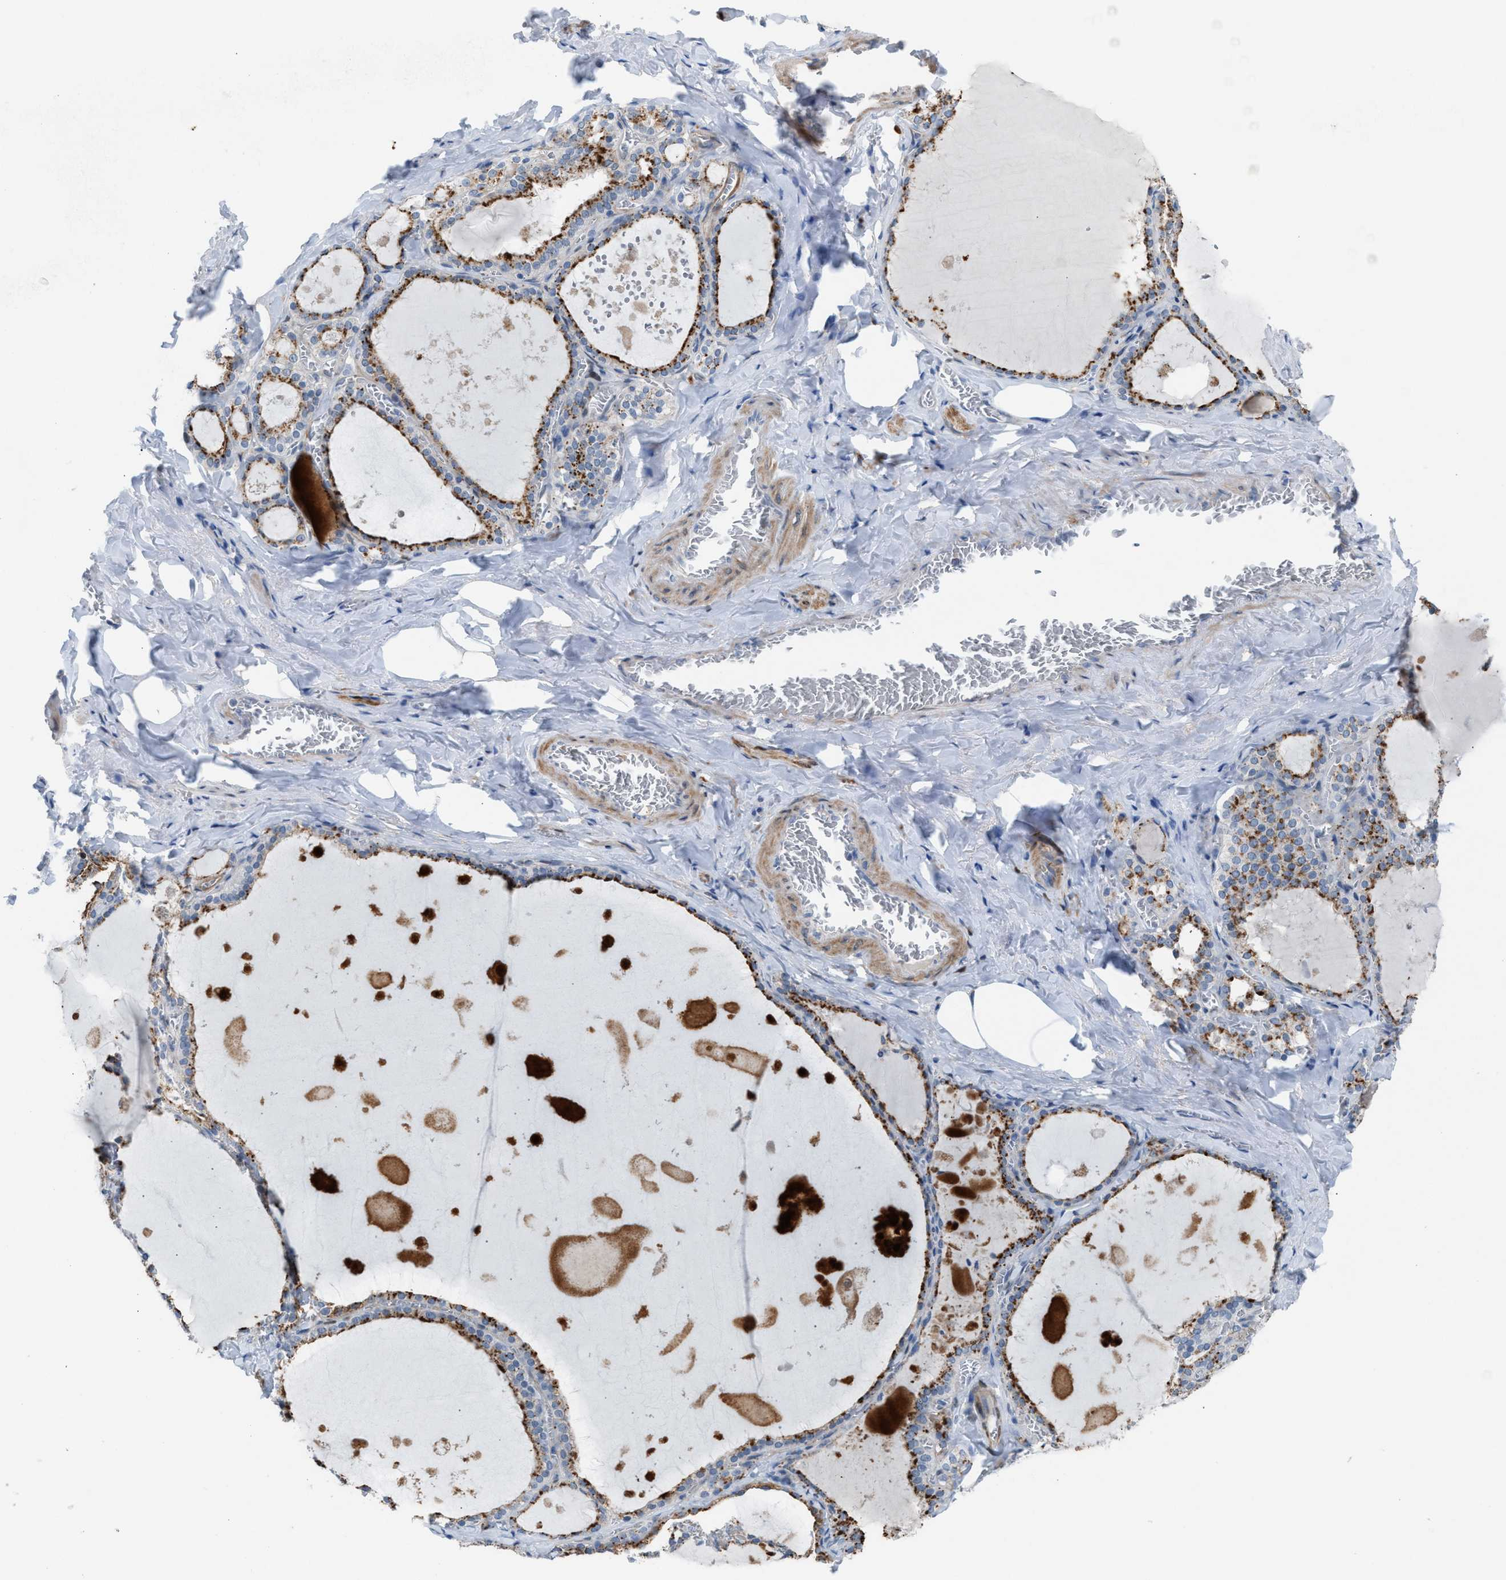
{"staining": {"intensity": "strong", "quantity": "25%-75%", "location": "cytoplasmic/membranous"}, "tissue": "thyroid gland", "cell_type": "Glandular cells", "image_type": "normal", "snomed": [{"axis": "morphology", "description": "Normal tissue, NOS"}, {"axis": "topography", "description": "Thyroid gland"}], "caption": "Thyroid gland stained with a protein marker displays strong staining in glandular cells.", "gene": "ASPA", "patient": {"sex": "male", "age": 56}}